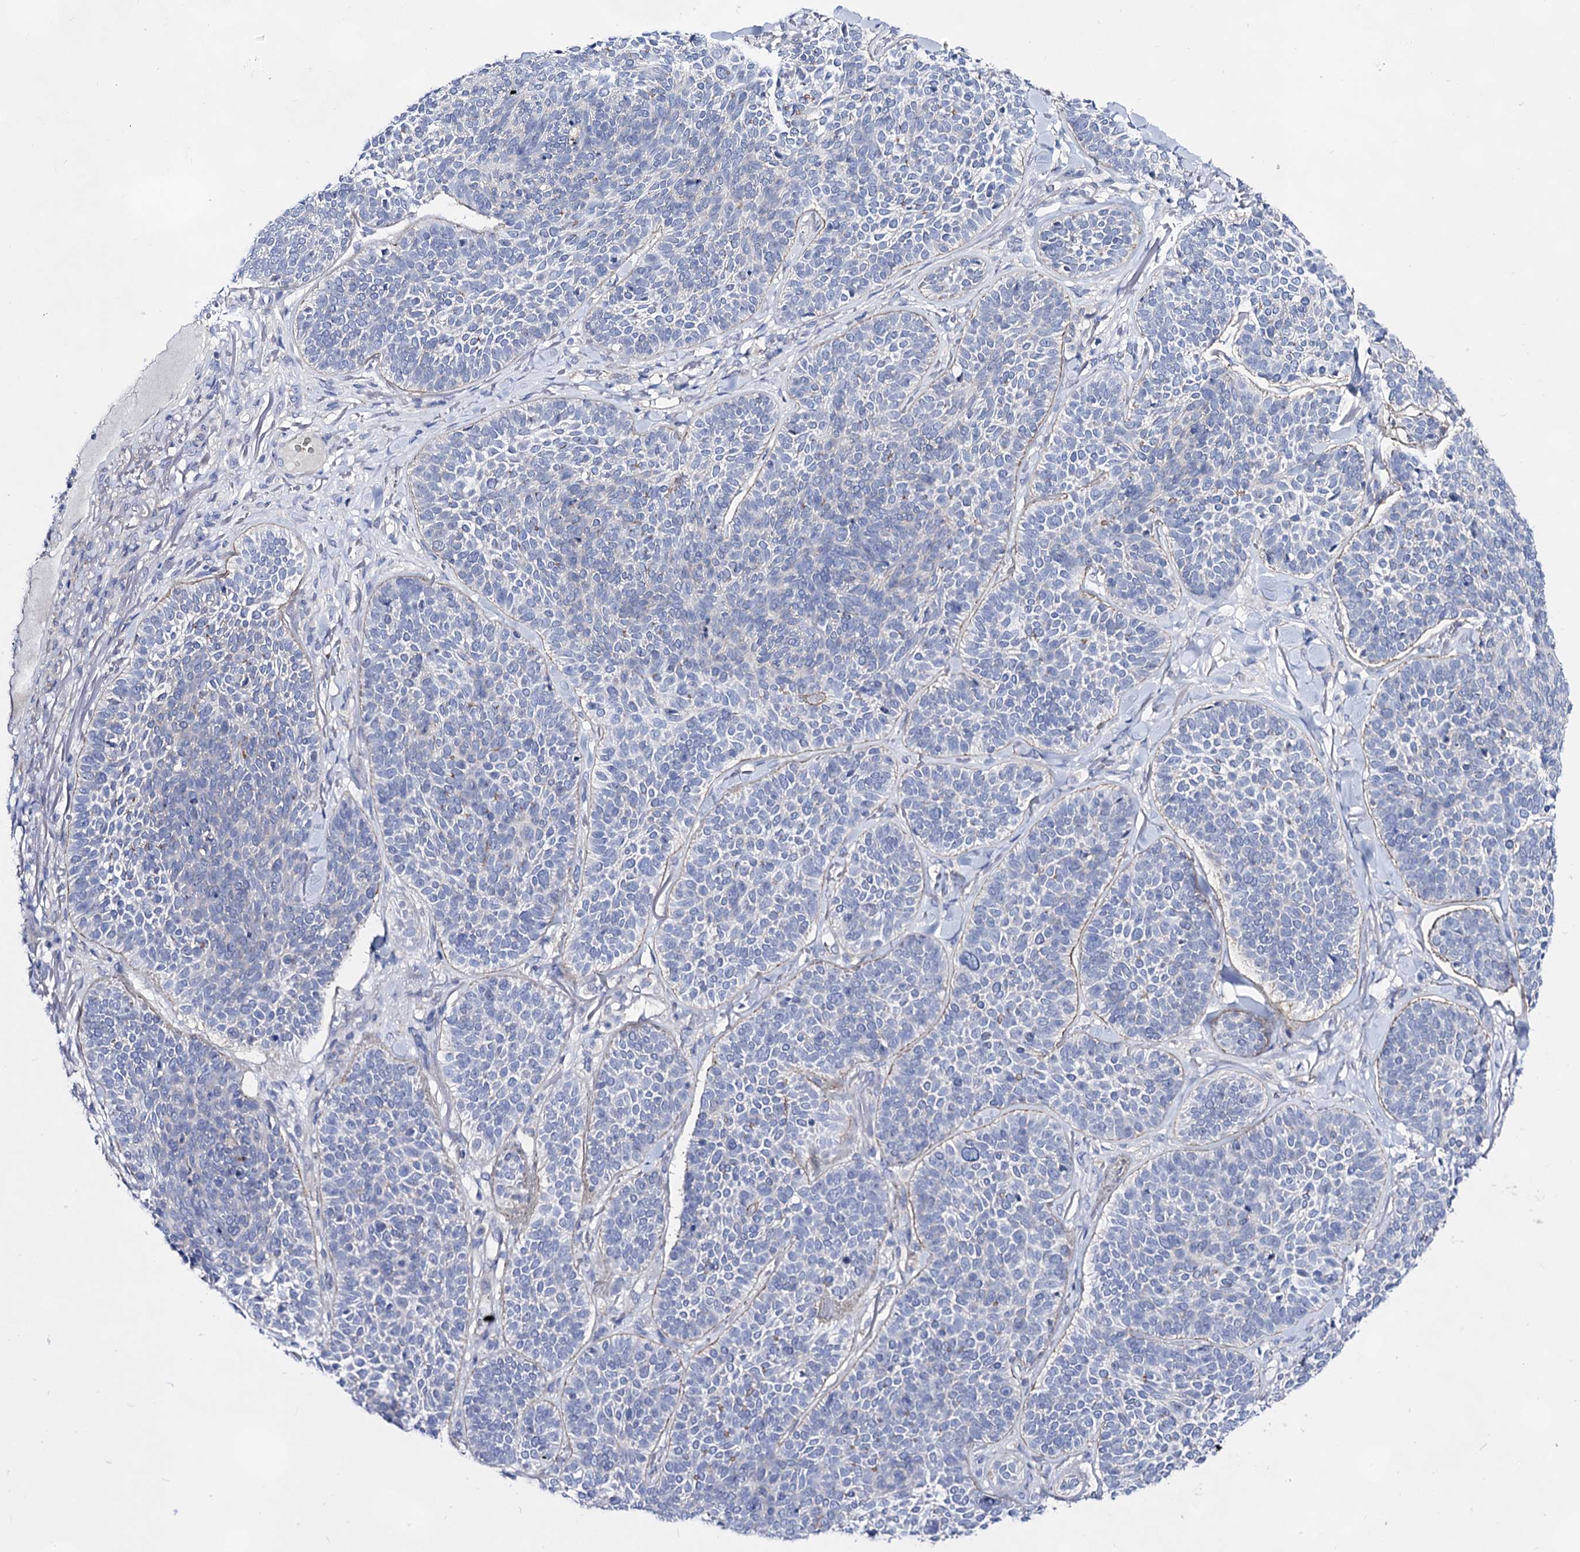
{"staining": {"intensity": "negative", "quantity": "none", "location": "none"}, "tissue": "skin cancer", "cell_type": "Tumor cells", "image_type": "cancer", "snomed": [{"axis": "morphology", "description": "Basal cell carcinoma"}, {"axis": "topography", "description": "Skin"}], "caption": "This is a photomicrograph of immunohistochemistry staining of basal cell carcinoma (skin), which shows no expression in tumor cells. Brightfield microscopy of immunohistochemistry (IHC) stained with DAB (3,3'-diaminobenzidine) (brown) and hematoxylin (blue), captured at high magnification.", "gene": "PLIN1", "patient": {"sex": "male", "age": 85}}